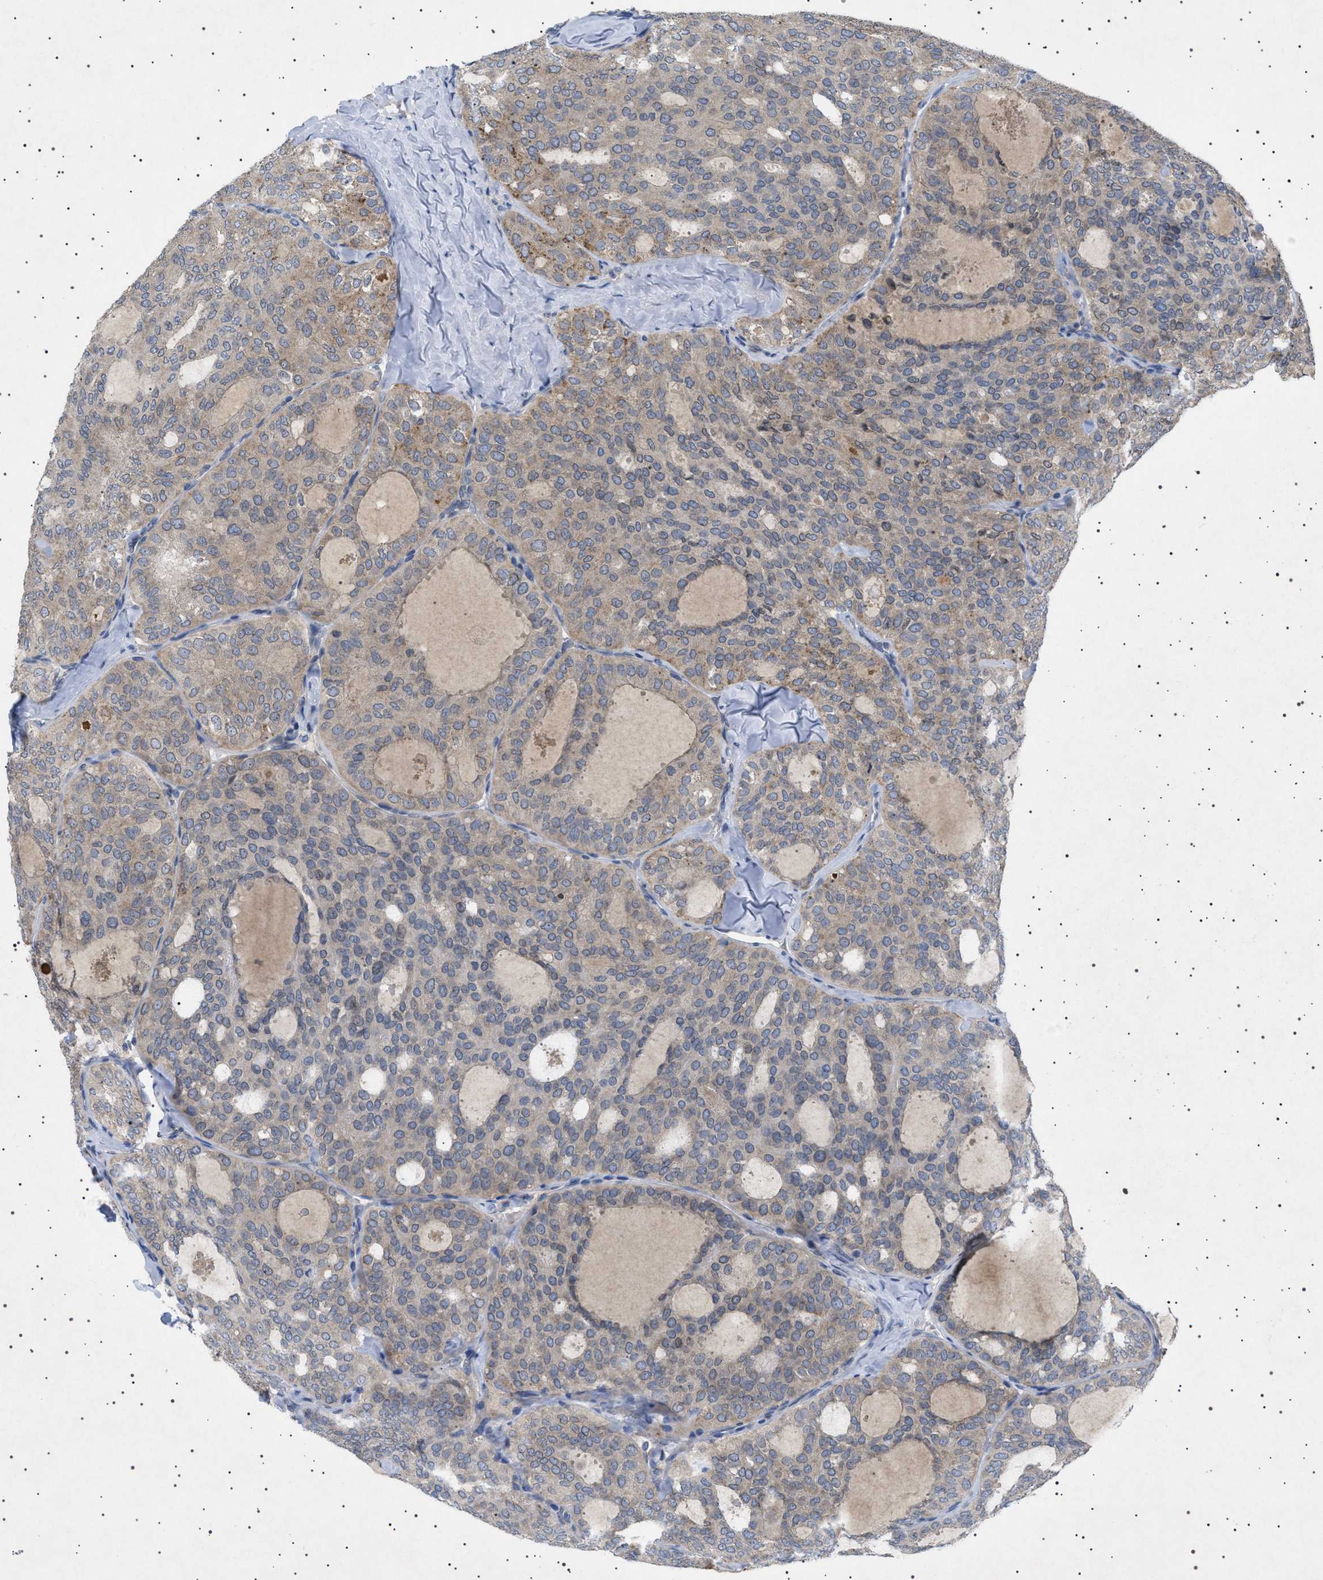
{"staining": {"intensity": "weak", "quantity": "<25%", "location": "cytoplasmic/membranous,nuclear"}, "tissue": "thyroid cancer", "cell_type": "Tumor cells", "image_type": "cancer", "snomed": [{"axis": "morphology", "description": "Follicular adenoma carcinoma, NOS"}, {"axis": "topography", "description": "Thyroid gland"}], "caption": "A high-resolution micrograph shows immunohistochemistry (IHC) staining of thyroid cancer, which displays no significant positivity in tumor cells.", "gene": "NUP93", "patient": {"sex": "male", "age": 75}}